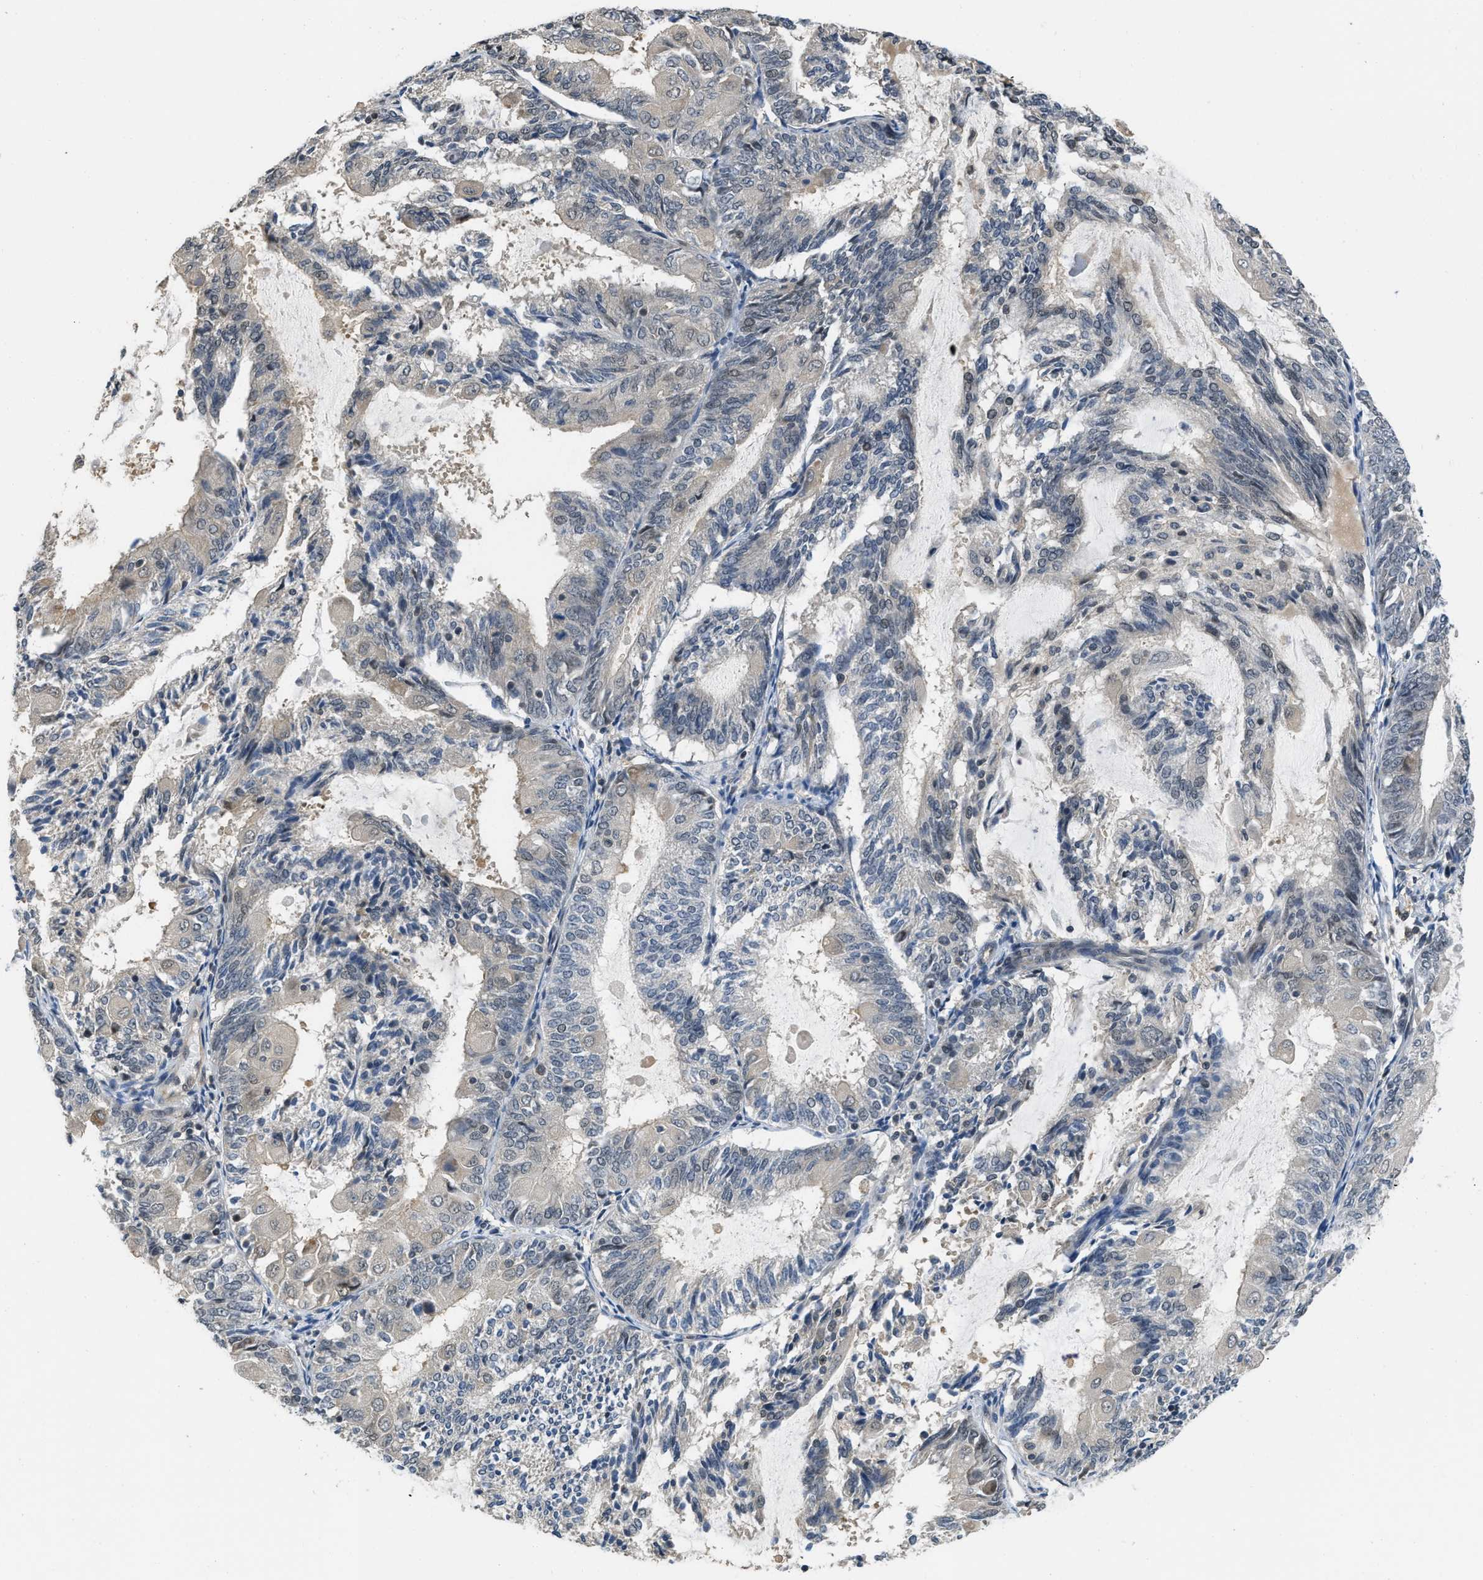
{"staining": {"intensity": "negative", "quantity": "none", "location": "none"}, "tissue": "endometrial cancer", "cell_type": "Tumor cells", "image_type": "cancer", "snomed": [{"axis": "morphology", "description": "Adenocarcinoma, NOS"}, {"axis": "topography", "description": "Endometrium"}], "caption": "Endometrial cancer was stained to show a protein in brown. There is no significant positivity in tumor cells.", "gene": "TES", "patient": {"sex": "female", "age": 81}}